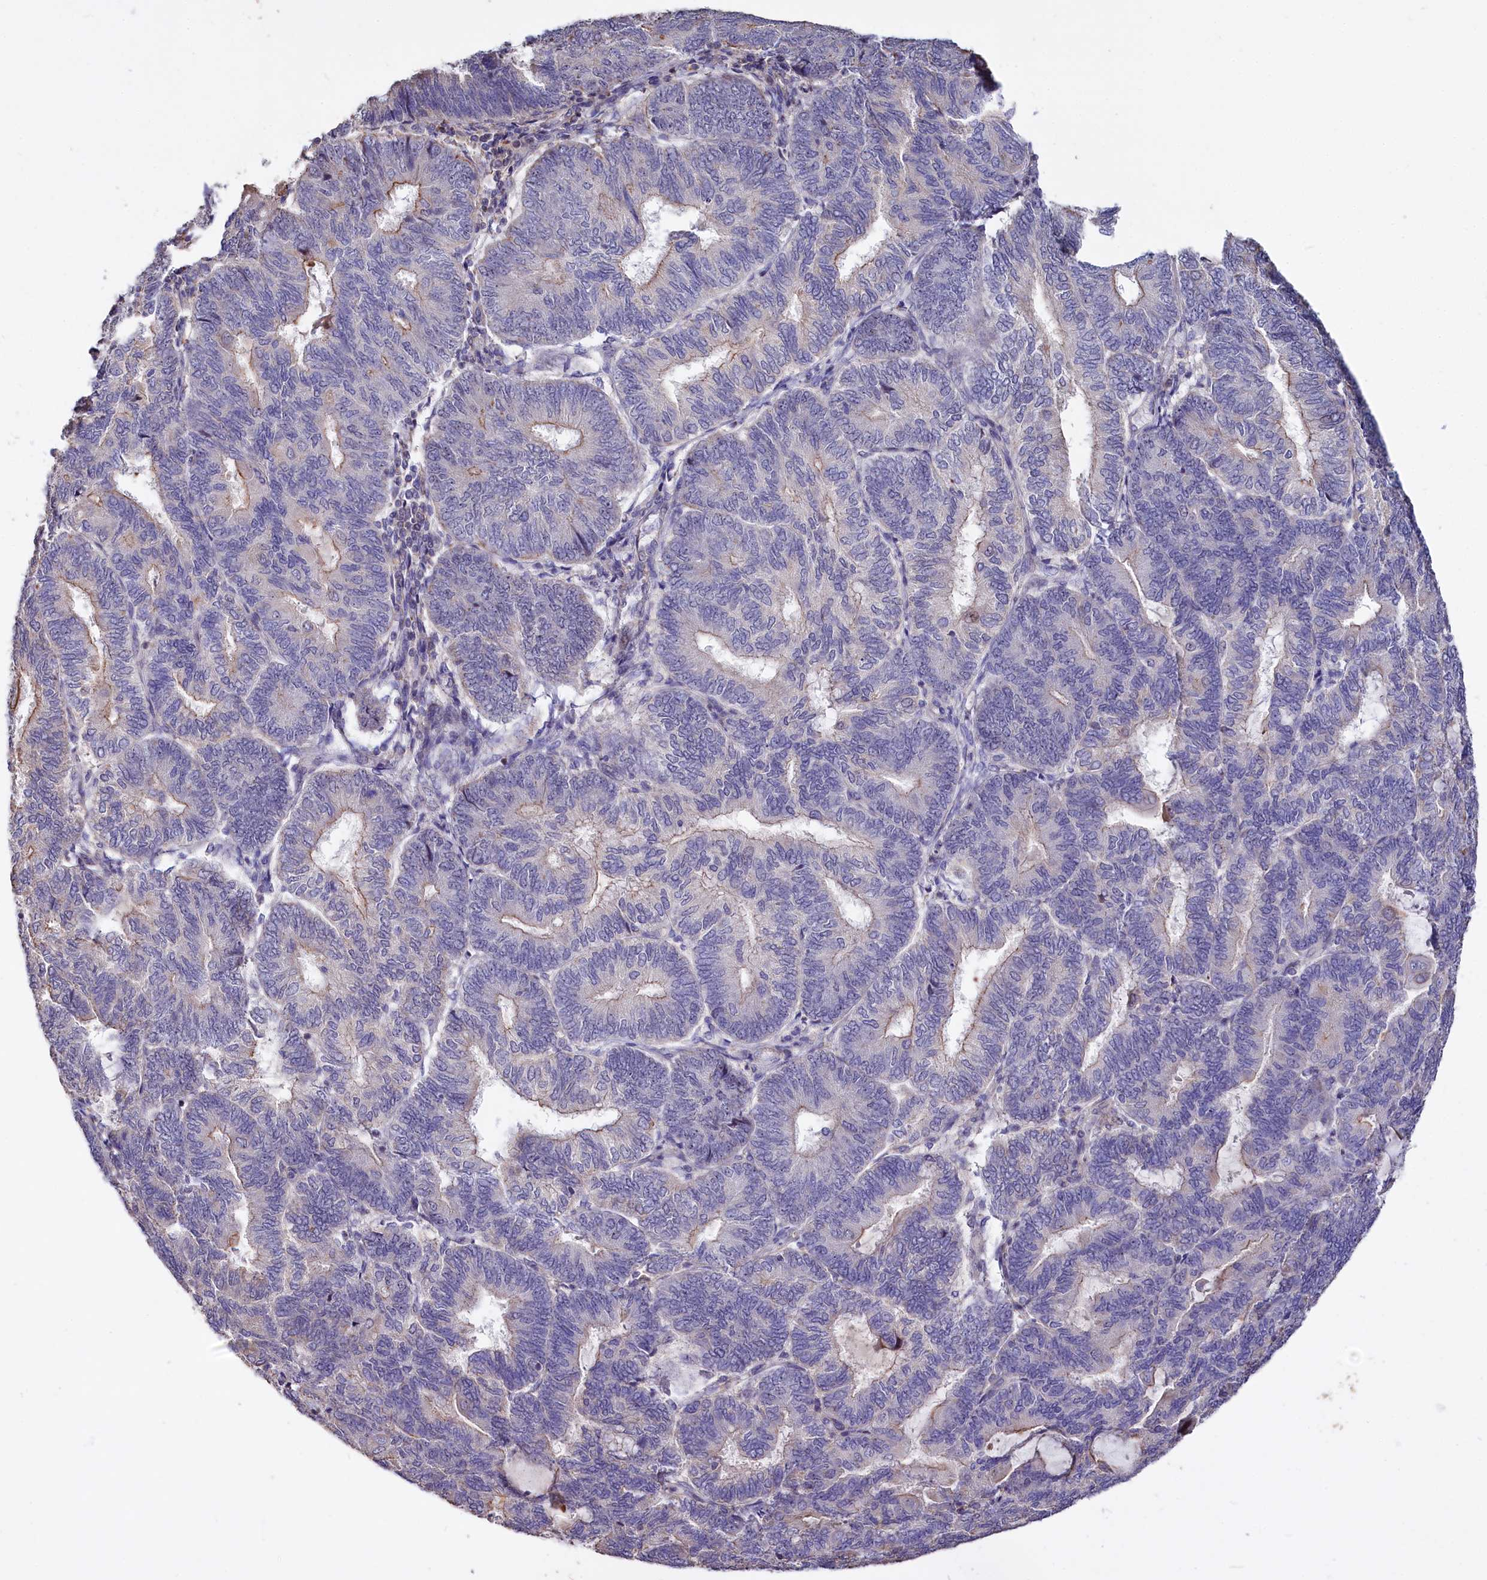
{"staining": {"intensity": "negative", "quantity": "none", "location": "none"}, "tissue": "endometrial cancer", "cell_type": "Tumor cells", "image_type": "cancer", "snomed": [{"axis": "morphology", "description": "Adenocarcinoma, NOS"}, {"axis": "topography", "description": "Endometrium"}], "caption": "This is an immunohistochemistry (IHC) histopathology image of human endometrial cancer (adenocarcinoma). There is no expression in tumor cells.", "gene": "RPUSD3", "patient": {"sex": "female", "age": 81}}